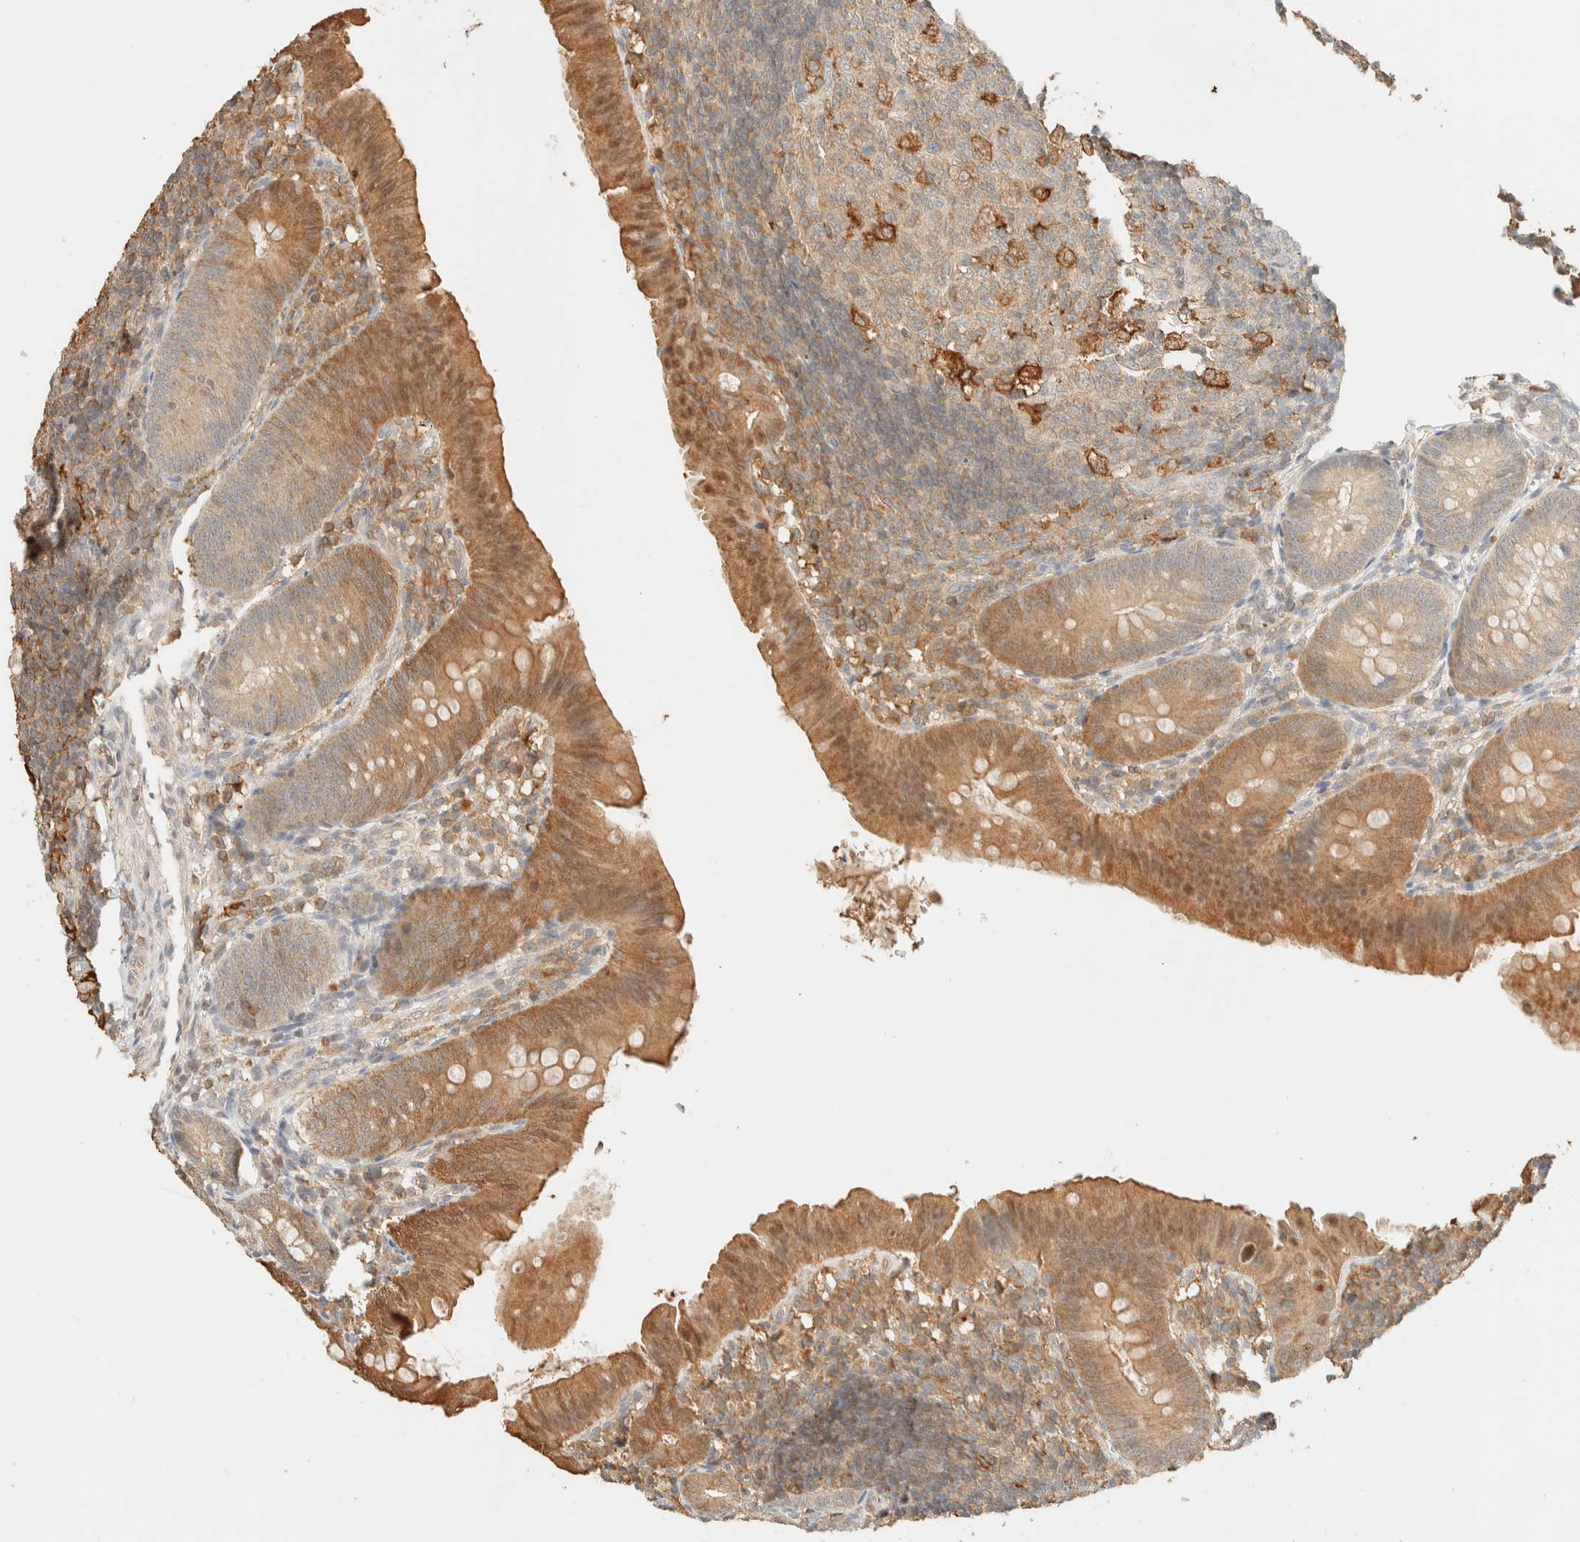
{"staining": {"intensity": "moderate", "quantity": ">75%", "location": "cytoplasmic/membranous,nuclear"}, "tissue": "appendix", "cell_type": "Glandular cells", "image_type": "normal", "snomed": [{"axis": "morphology", "description": "Normal tissue, NOS"}, {"axis": "topography", "description": "Appendix"}], "caption": "Appendix stained for a protein displays moderate cytoplasmic/membranous,nuclear positivity in glandular cells.", "gene": "TIMD4", "patient": {"sex": "male", "age": 1}}